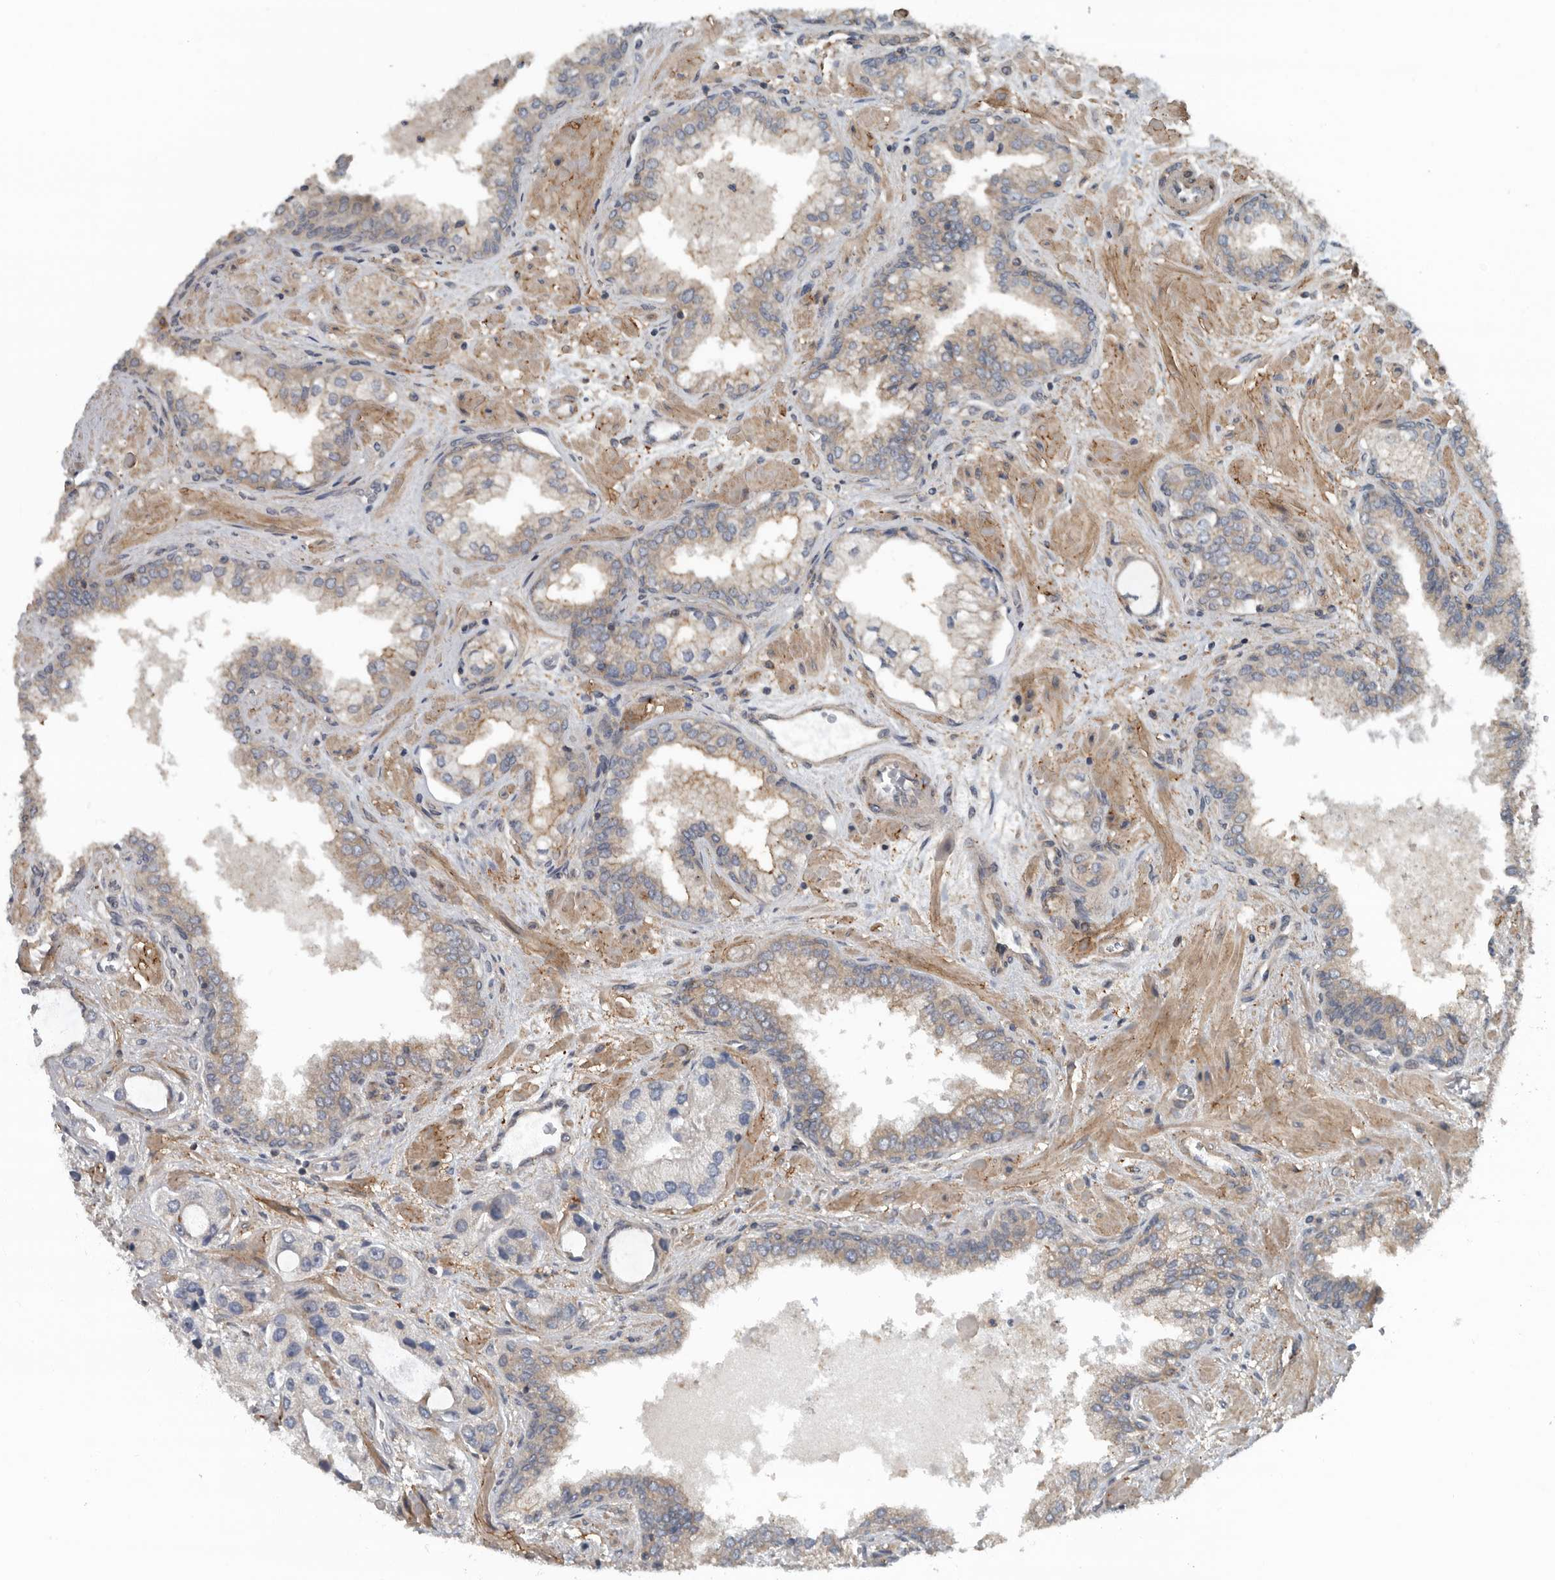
{"staining": {"intensity": "weak", "quantity": "<25%", "location": "cytoplasmic/membranous"}, "tissue": "prostate cancer", "cell_type": "Tumor cells", "image_type": "cancer", "snomed": [{"axis": "morphology", "description": "Normal tissue, NOS"}, {"axis": "morphology", "description": "Adenocarcinoma, High grade"}, {"axis": "topography", "description": "Prostate"}, {"axis": "topography", "description": "Peripheral nerve tissue"}], "caption": "Immunohistochemistry of human prostate high-grade adenocarcinoma exhibits no expression in tumor cells.", "gene": "AMFR", "patient": {"sex": "male", "age": 59}}